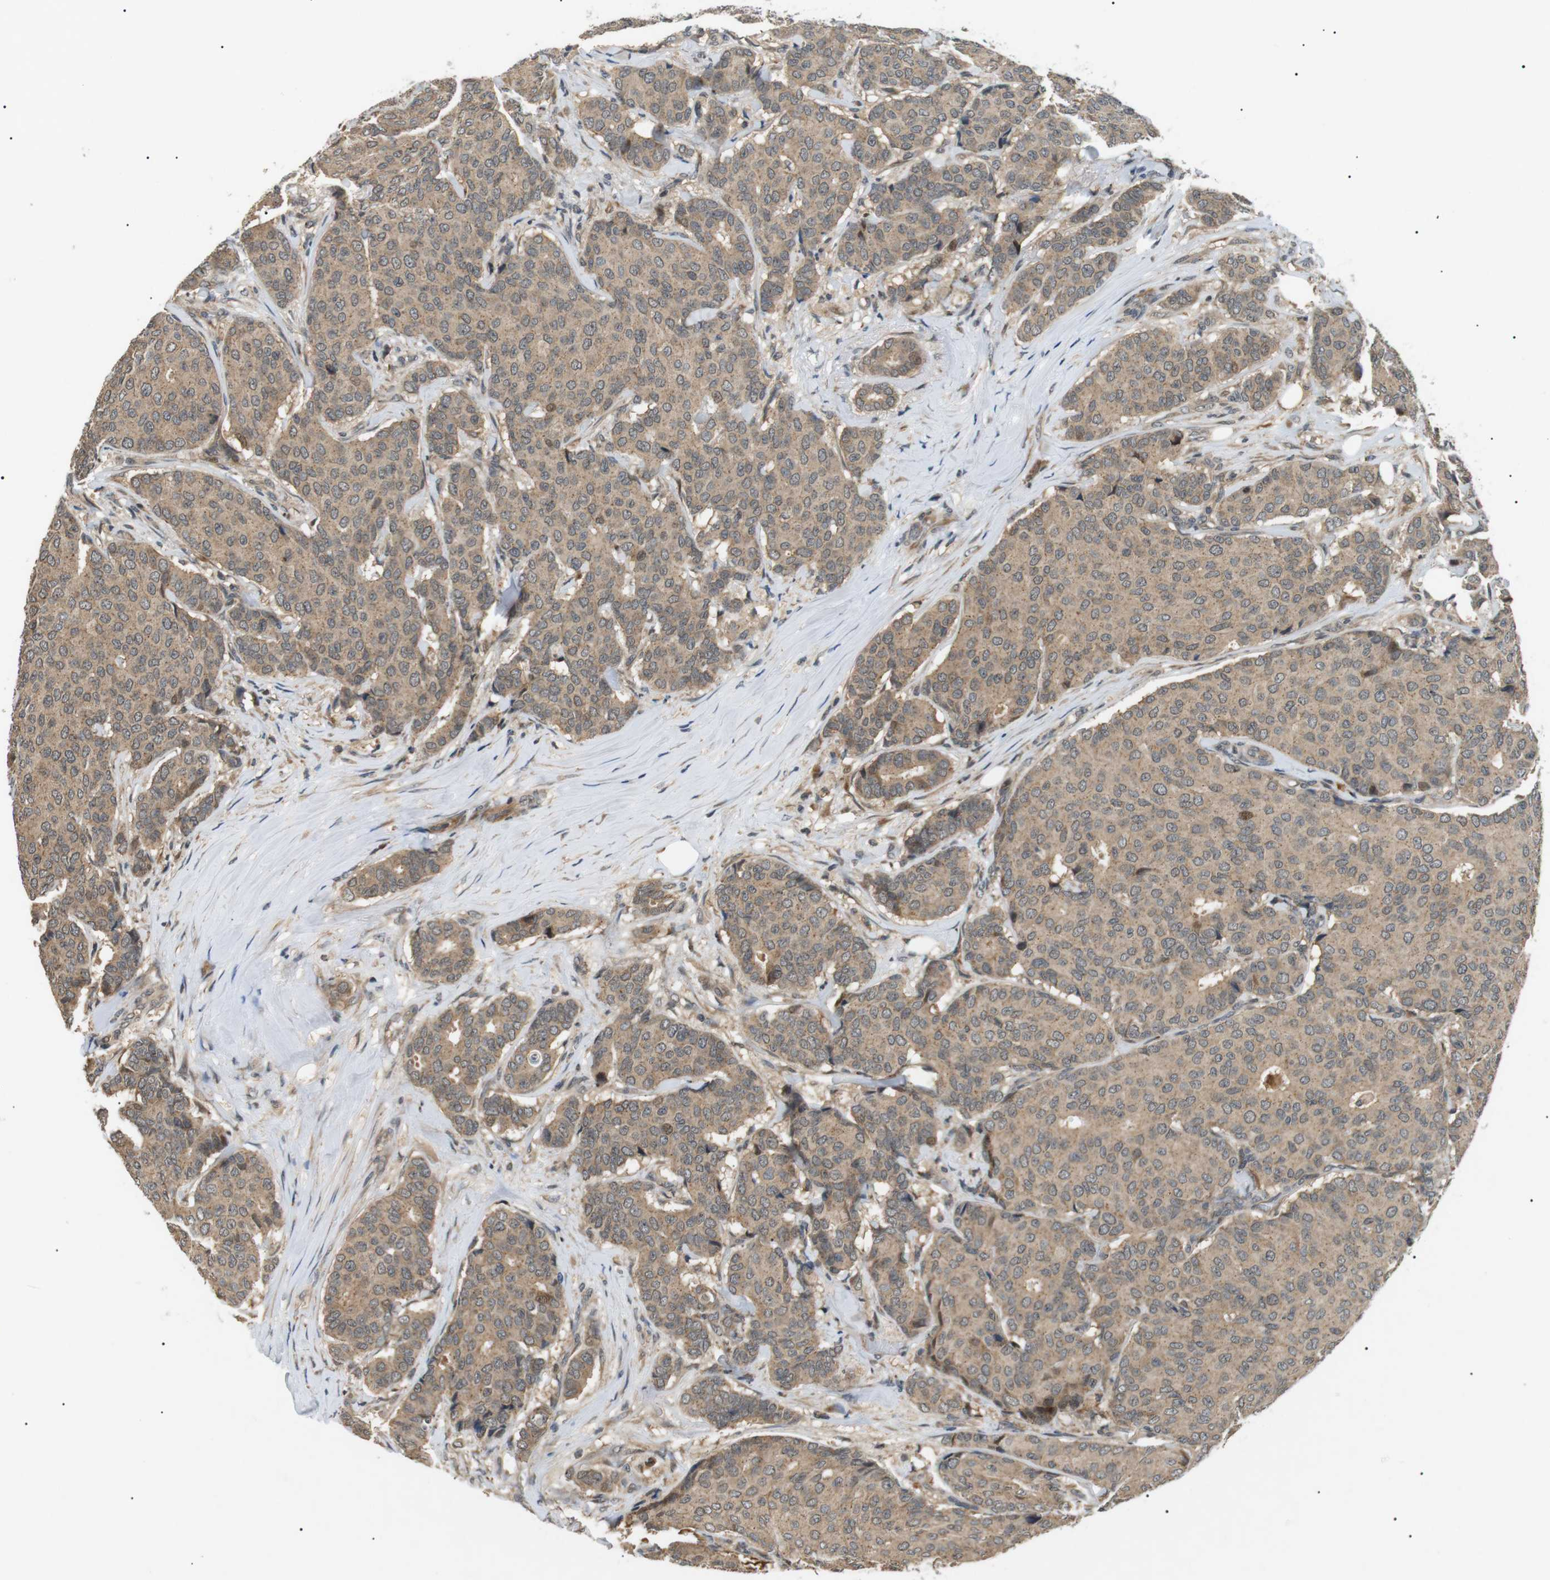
{"staining": {"intensity": "moderate", "quantity": ">75%", "location": "cytoplasmic/membranous"}, "tissue": "breast cancer", "cell_type": "Tumor cells", "image_type": "cancer", "snomed": [{"axis": "morphology", "description": "Duct carcinoma"}, {"axis": "topography", "description": "Breast"}], "caption": "Protein analysis of invasive ductal carcinoma (breast) tissue exhibits moderate cytoplasmic/membranous positivity in about >75% of tumor cells. The staining was performed using DAB to visualize the protein expression in brown, while the nuclei were stained in blue with hematoxylin (Magnification: 20x).", "gene": "HSPA13", "patient": {"sex": "female", "age": 75}}